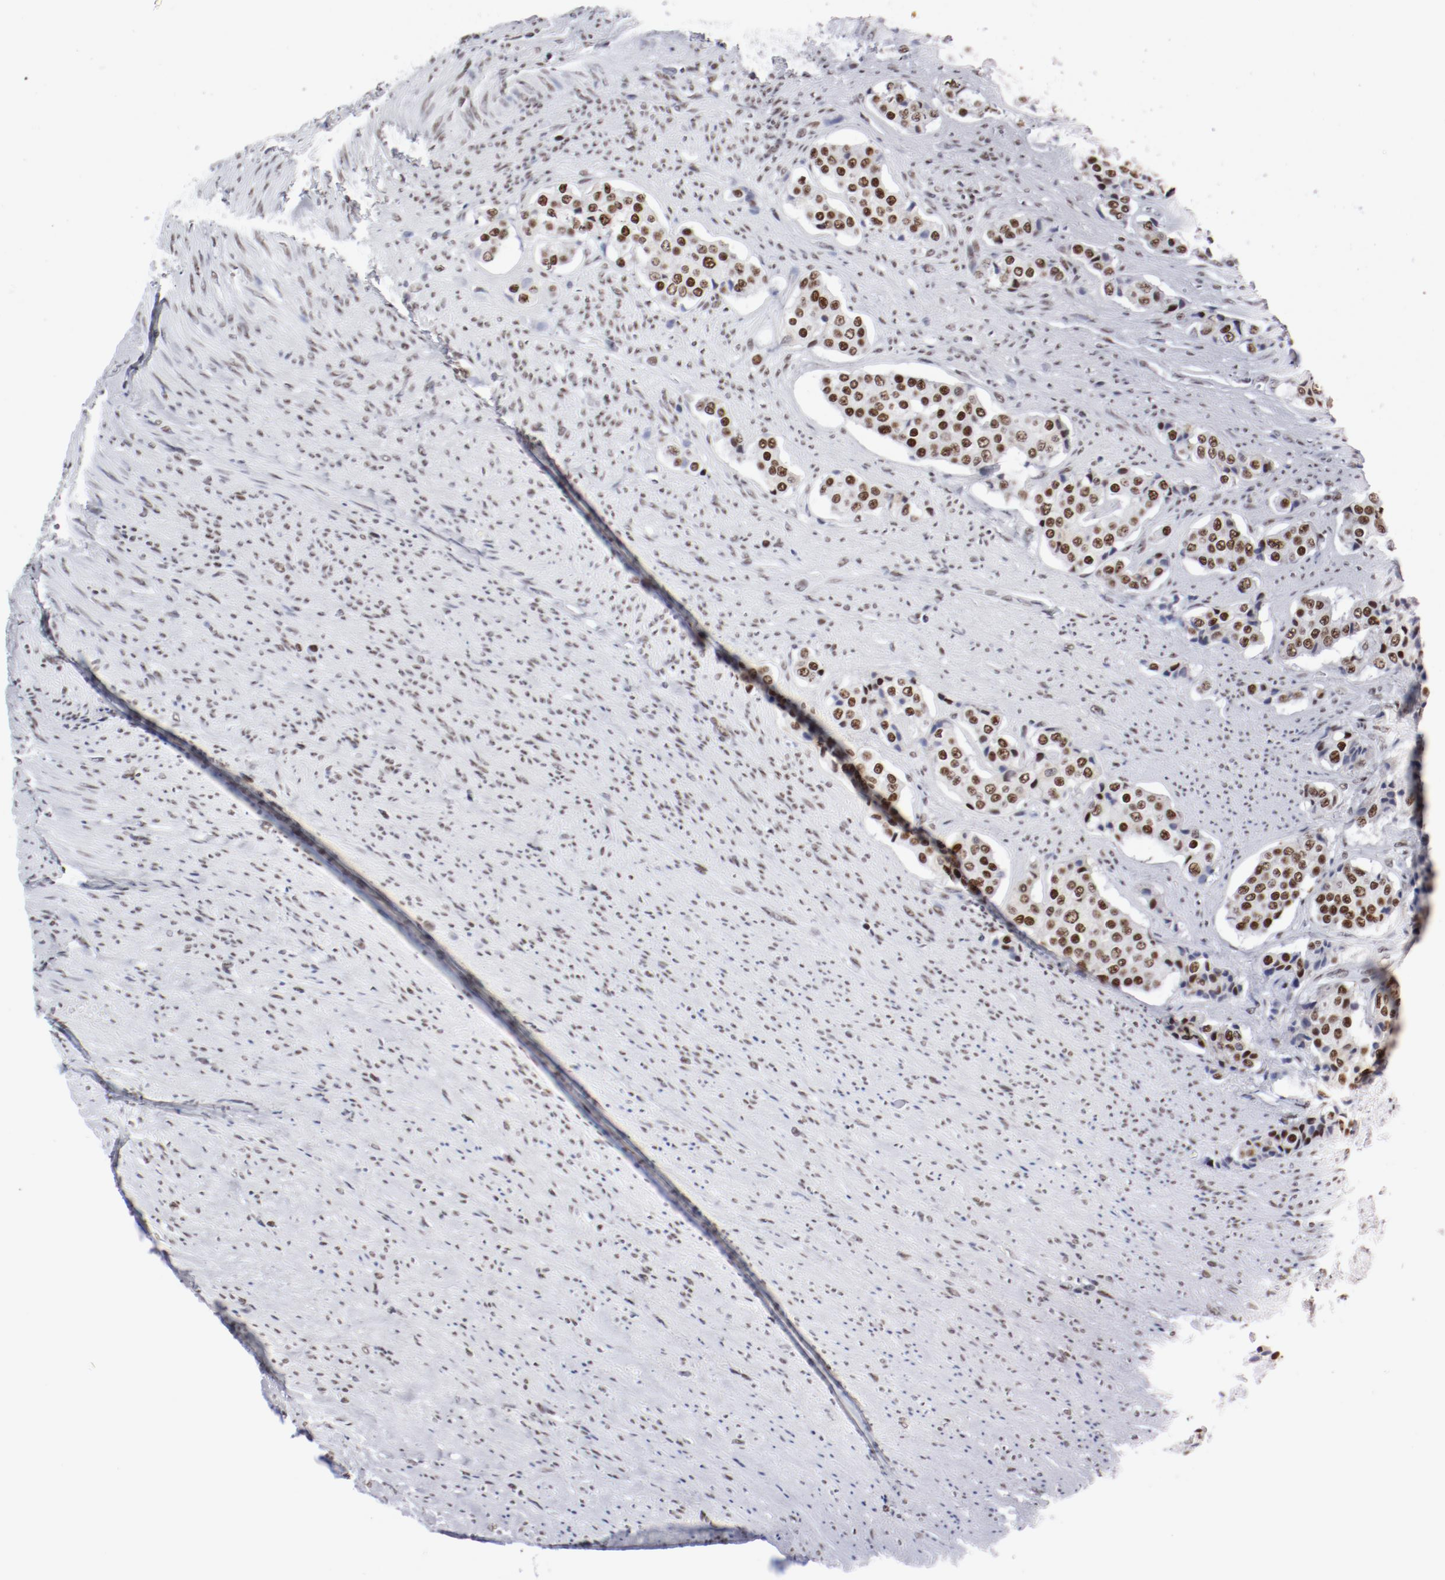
{"staining": {"intensity": "strong", "quantity": ">75%", "location": "cytoplasmic/membranous,nuclear"}, "tissue": "carcinoid", "cell_type": "Tumor cells", "image_type": "cancer", "snomed": [{"axis": "morphology", "description": "Carcinoid, malignant, NOS"}, {"axis": "topography", "description": "Colon"}], "caption": "Immunohistochemistry image of malignant carcinoid stained for a protein (brown), which demonstrates high levels of strong cytoplasmic/membranous and nuclear positivity in about >75% of tumor cells.", "gene": "ATF2", "patient": {"sex": "female", "age": 61}}